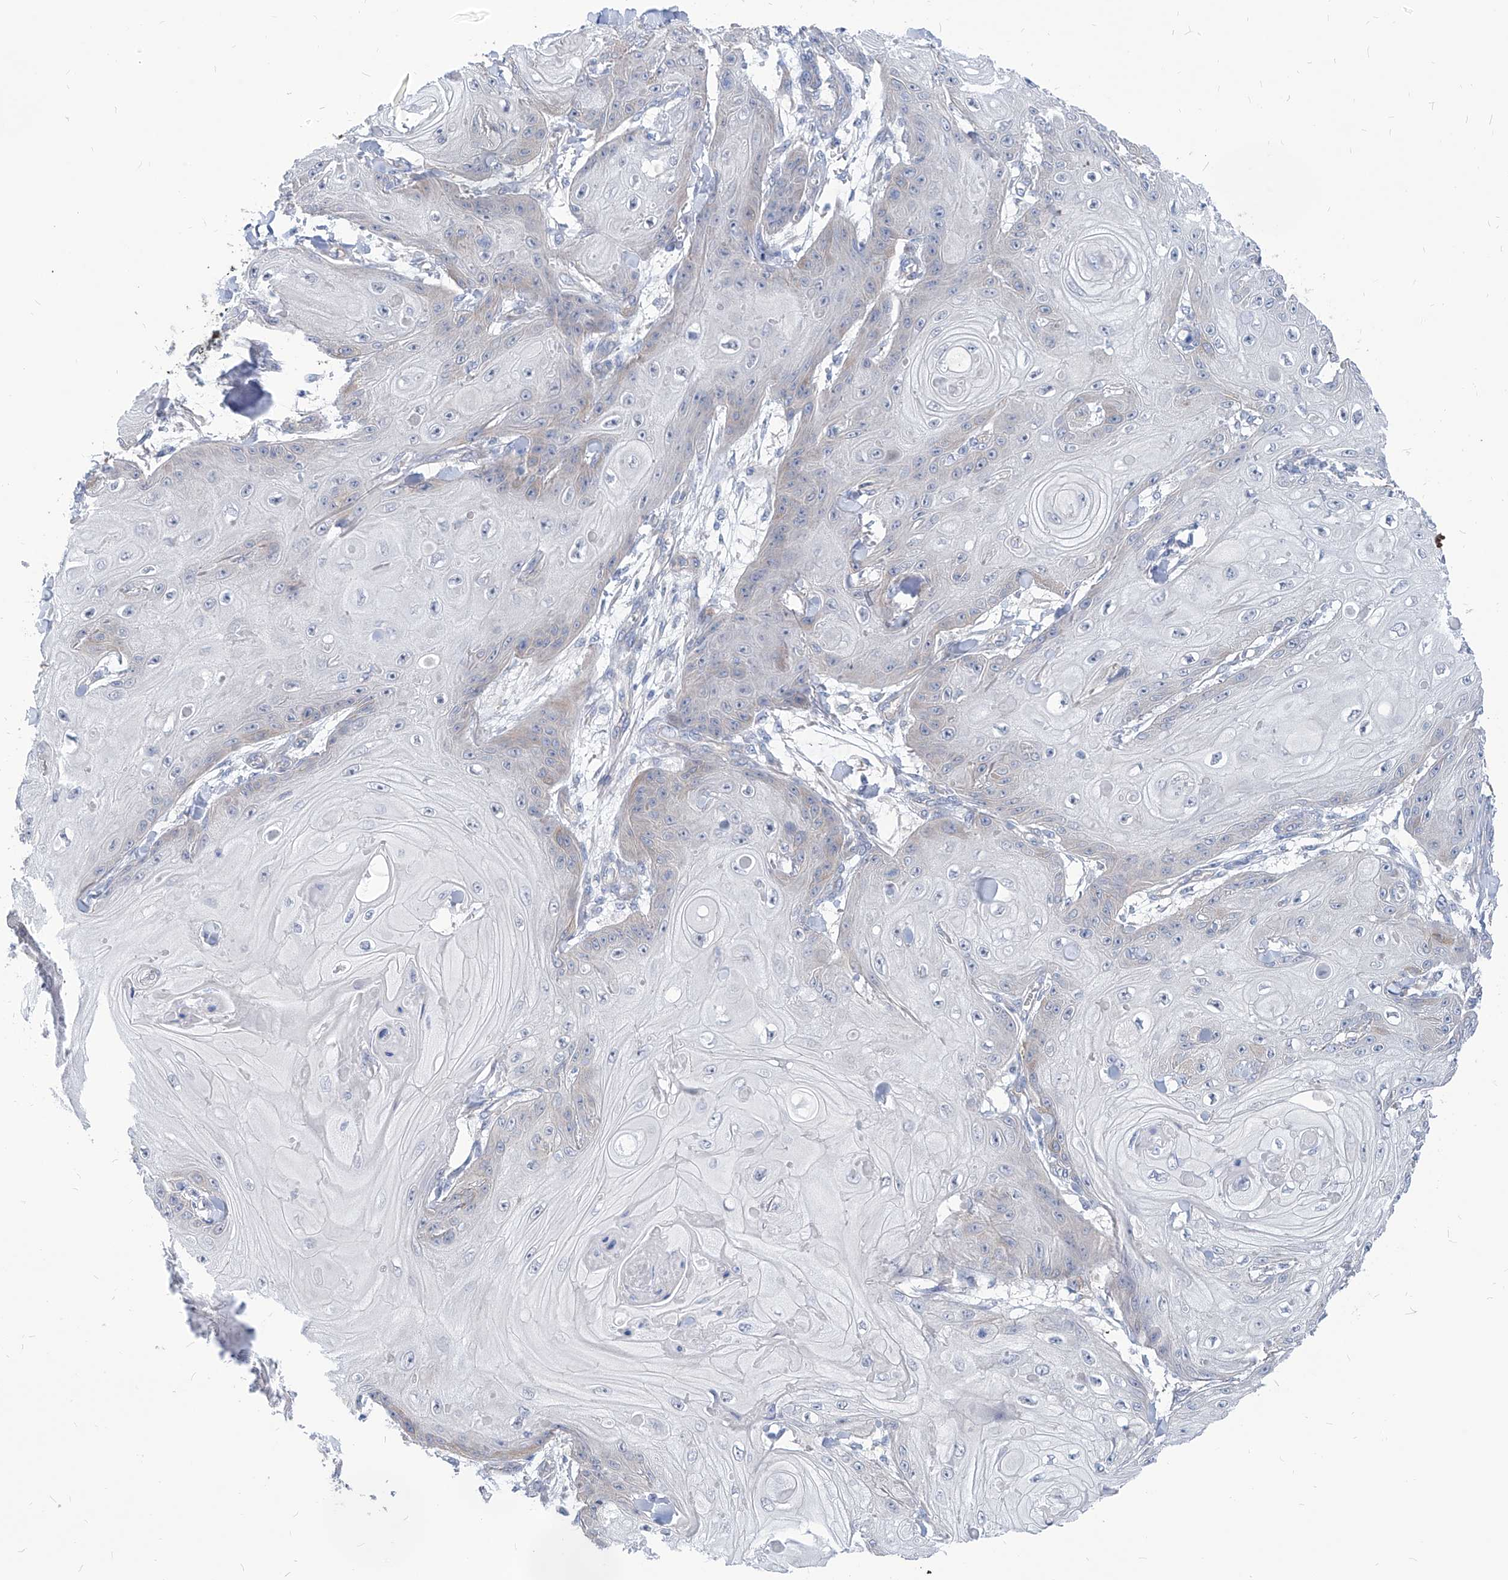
{"staining": {"intensity": "negative", "quantity": "none", "location": "none"}, "tissue": "skin cancer", "cell_type": "Tumor cells", "image_type": "cancer", "snomed": [{"axis": "morphology", "description": "Squamous cell carcinoma, NOS"}, {"axis": "topography", "description": "Skin"}], "caption": "Immunohistochemistry of human skin cancer (squamous cell carcinoma) demonstrates no expression in tumor cells. The staining is performed using DAB brown chromogen with nuclei counter-stained in using hematoxylin.", "gene": "AKAP10", "patient": {"sex": "male", "age": 74}}